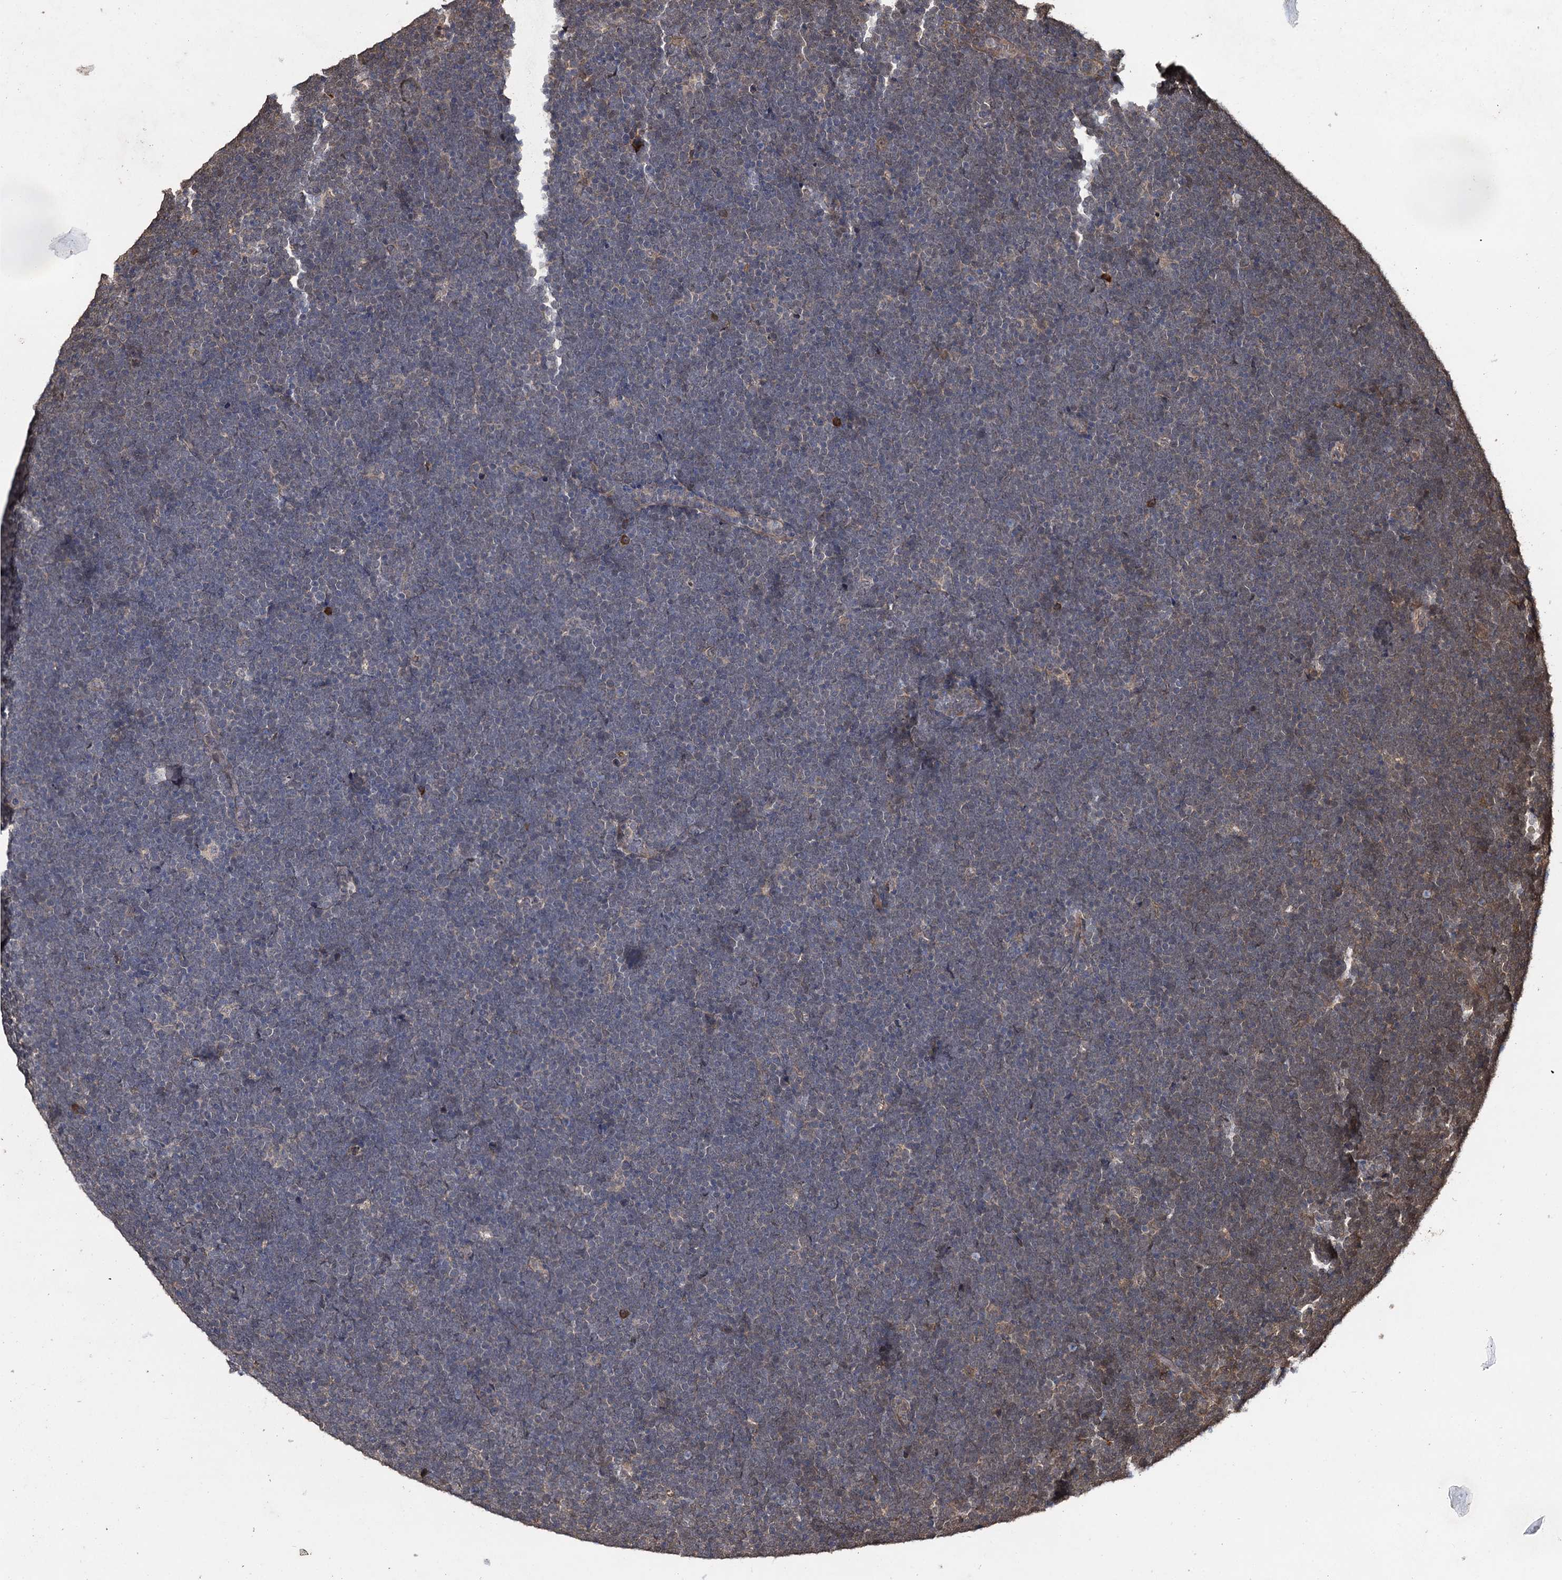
{"staining": {"intensity": "negative", "quantity": "none", "location": "none"}, "tissue": "lymphoma", "cell_type": "Tumor cells", "image_type": "cancer", "snomed": [{"axis": "morphology", "description": "Malignant lymphoma, non-Hodgkin's type, High grade"}, {"axis": "topography", "description": "Lymph node"}], "caption": "Human lymphoma stained for a protein using IHC reveals no staining in tumor cells.", "gene": "SLC46A3", "patient": {"sex": "male", "age": 13}}